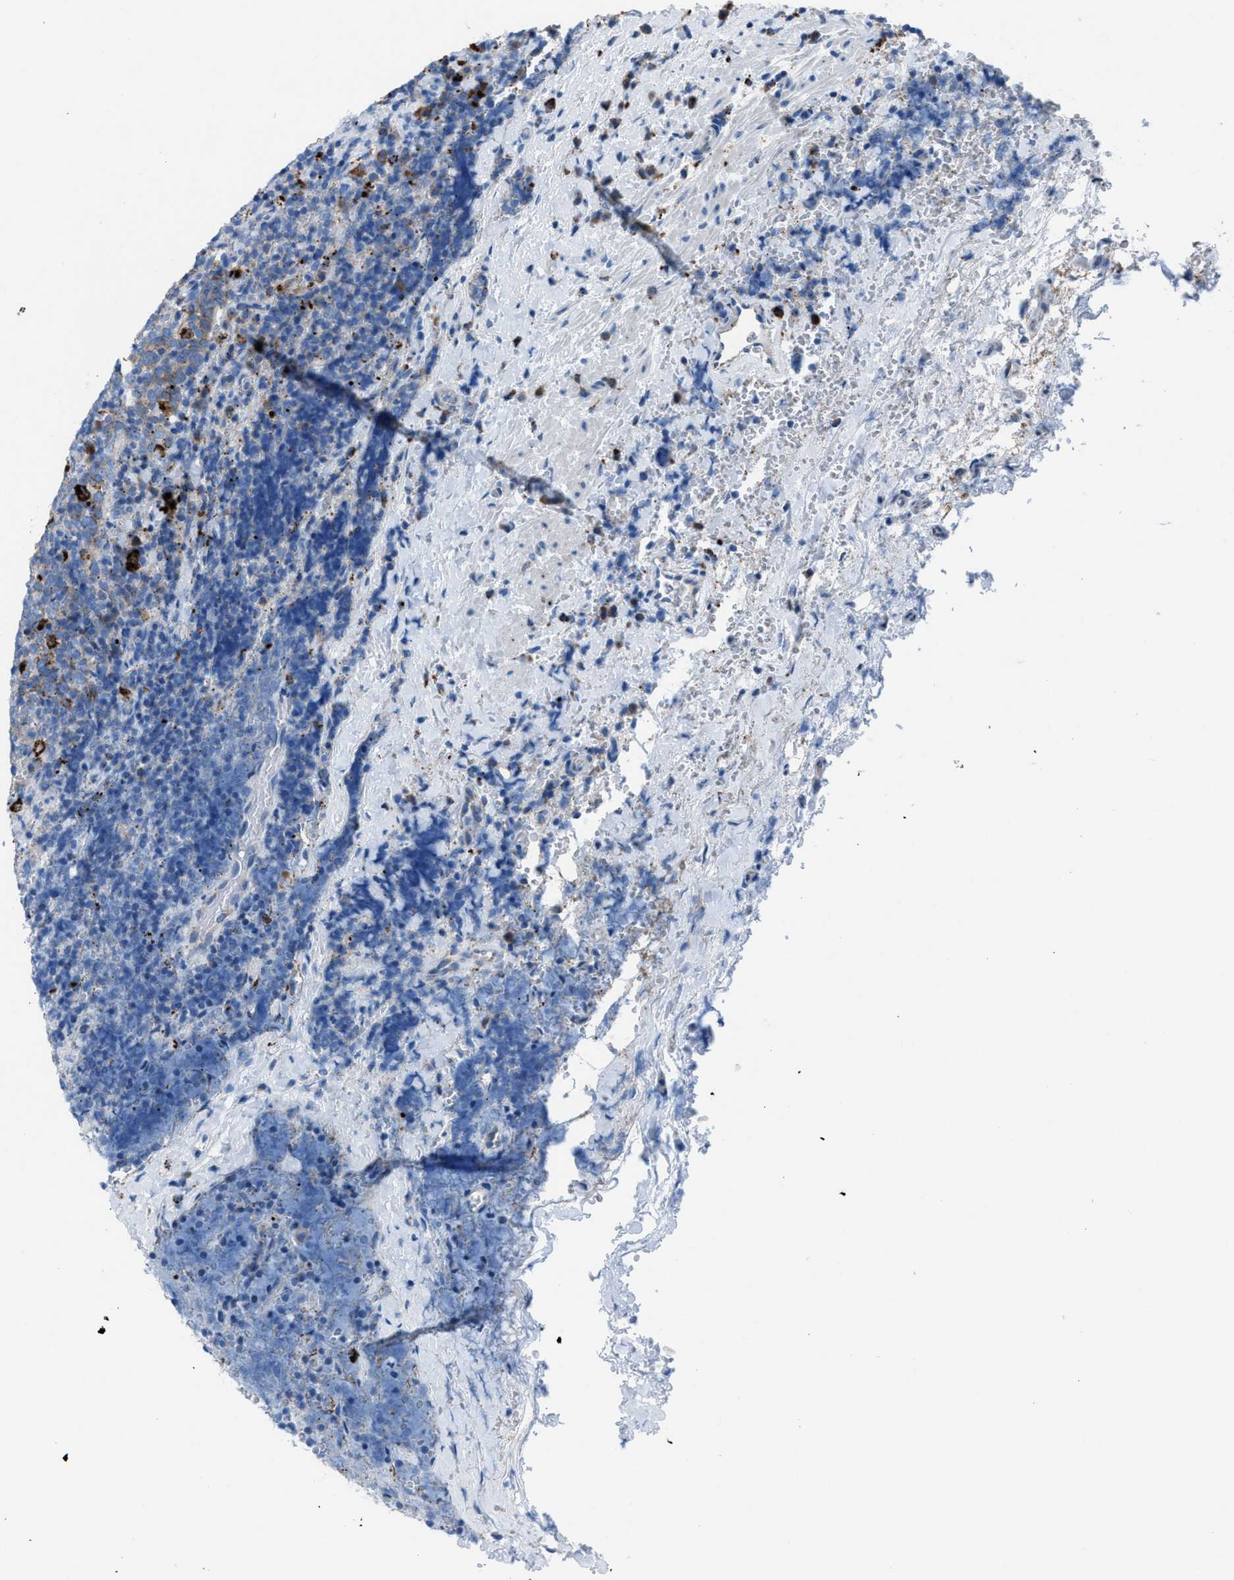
{"staining": {"intensity": "moderate", "quantity": "25%-75%", "location": "cytoplasmic/membranous"}, "tissue": "head and neck cancer", "cell_type": "Tumor cells", "image_type": "cancer", "snomed": [{"axis": "morphology", "description": "Squamous cell carcinoma, NOS"}, {"axis": "morphology", "description": "Squamous cell carcinoma, metastatic, NOS"}, {"axis": "topography", "description": "Lymph node"}, {"axis": "topography", "description": "Head-Neck"}], "caption": "Brown immunohistochemical staining in human head and neck cancer displays moderate cytoplasmic/membranous staining in about 25%-75% of tumor cells. (DAB (3,3'-diaminobenzidine) IHC, brown staining for protein, blue staining for nuclei).", "gene": "CD1B", "patient": {"sex": "male", "age": 62}}